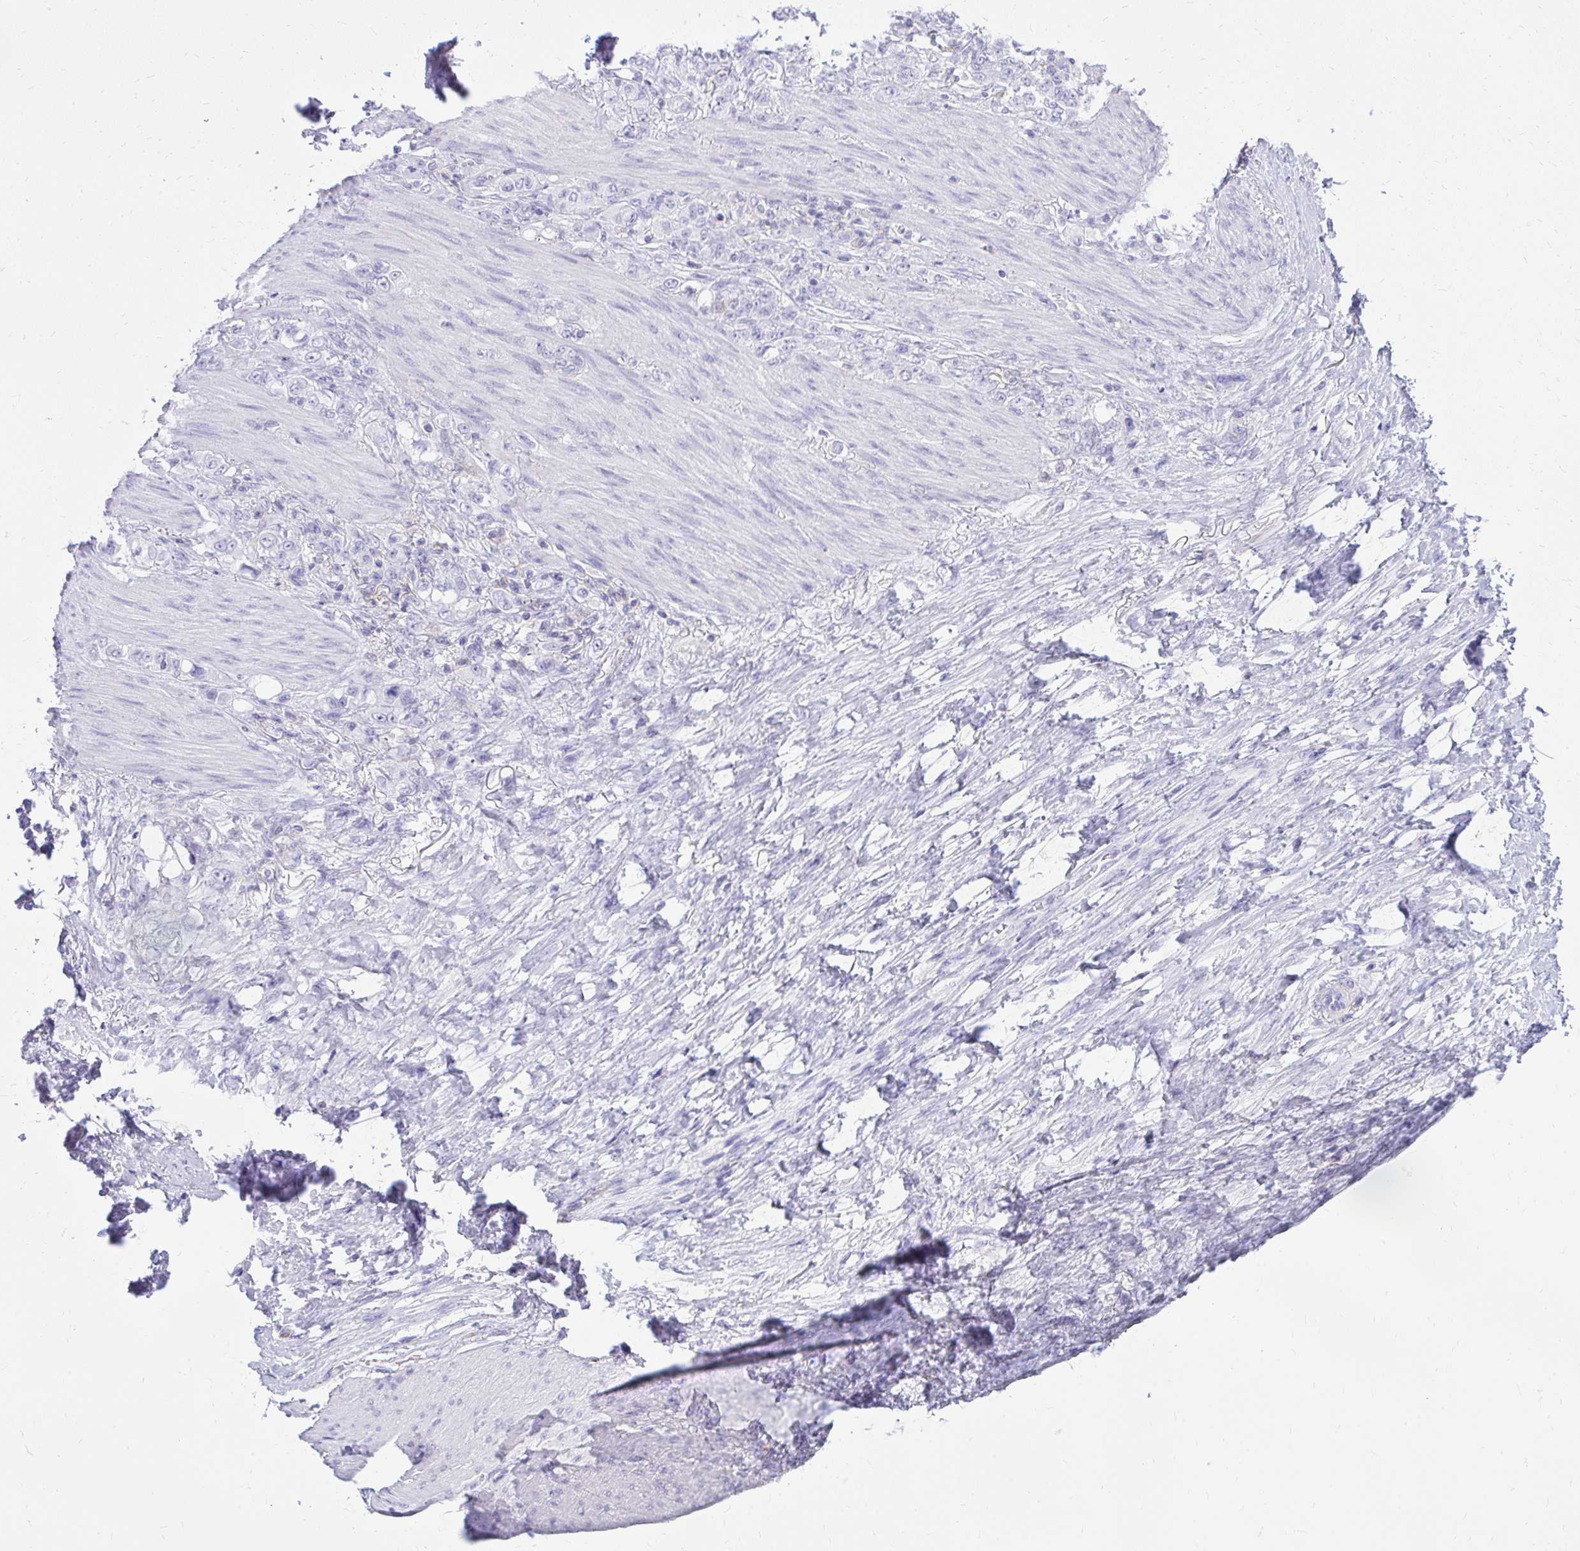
{"staining": {"intensity": "negative", "quantity": "none", "location": "none"}, "tissue": "stomach cancer", "cell_type": "Tumor cells", "image_type": "cancer", "snomed": [{"axis": "morphology", "description": "Normal tissue, NOS"}, {"axis": "morphology", "description": "Adenocarcinoma, NOS"}, {"axis": "topography", "description": "Stomach"}], "caption": "Immunohistochemistry of human stomach adenocarcinoma demonstrates no expression in tumor cells.", "gene": "GPRIN3", "patient": {"sex": "female", "age": 79}}